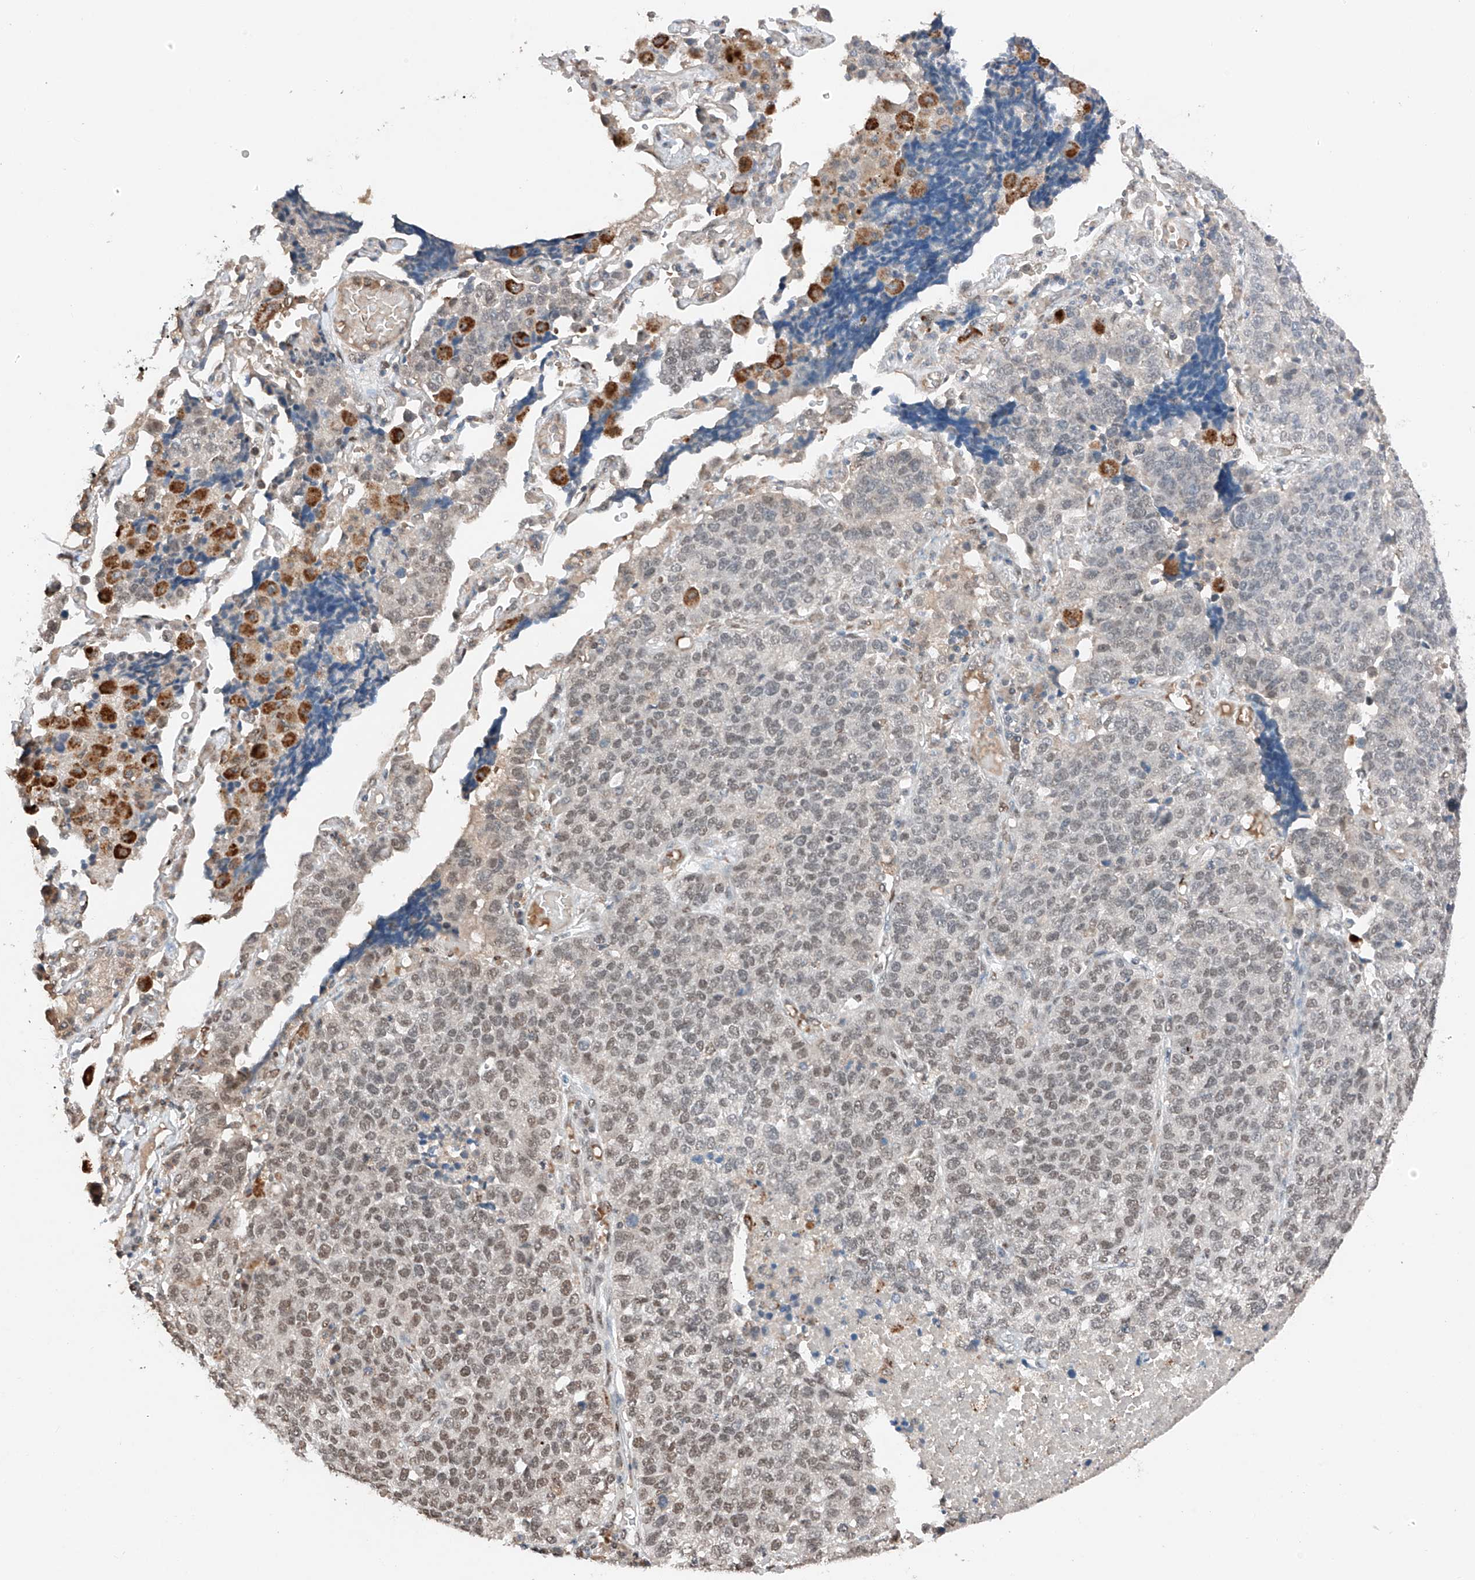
{"staining": {"intensity": "weak", "quantity": "25%-75%", "location": "nuclear"}, "tissue": "lung cancer", "cell_type": "Tumor cells", "image_type": "cancer", "snomed": [{"axis": "morphology", "description": "Adenocarcinoma, NOS"}, {"axis": "topography", "description": "Lung"}], "caption": "IHC photomicrograph of neoplastic tissue: lung adenocarcinoma stained using IHC shows low levels of weak protein expression localized specifically in the nuclear of tumor cells, appearing as a nuclear brown color.", "gene": "TBX4", "patient": {"sex": "male", "age": 49}}